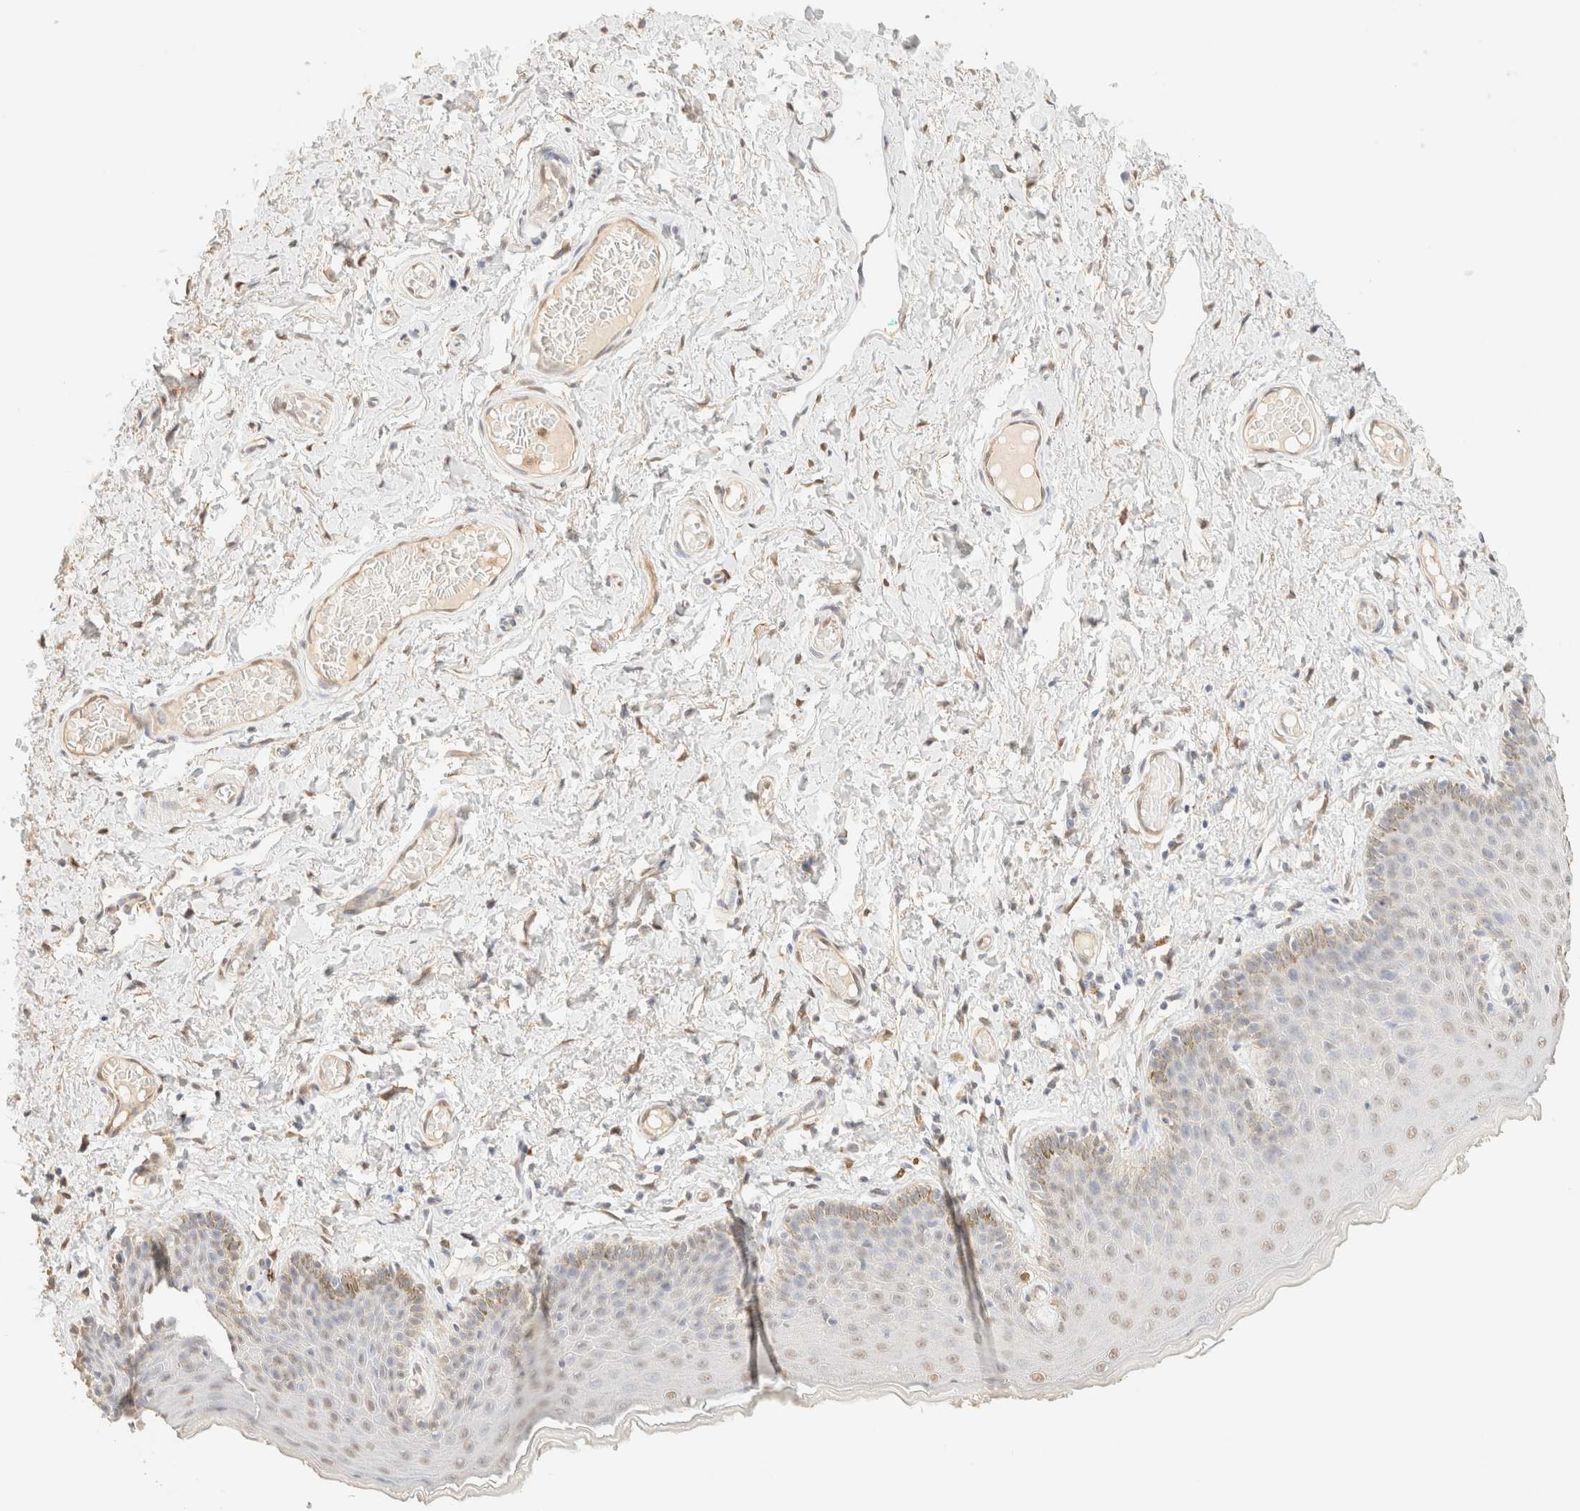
{"staining": {"intensity": "moderate", "quantity": "25%-75%", "location": "nuclear"}, "tissue": "skin", "cell_type": "Epidermal cells", "image_type": "normal", "snomed": [{"axis": "morphology", "description": "Normal tissue, NOS"}, {"axis": "topography", "description": "Vulva"}], "caption": "Skin stained with immunohistochemistry (IHC) exhibits moderate nuclear staining in about 25%-75% of epidermal cells.", "gene": "S100A13", "patient": {"sex": "female", "age": 66}}